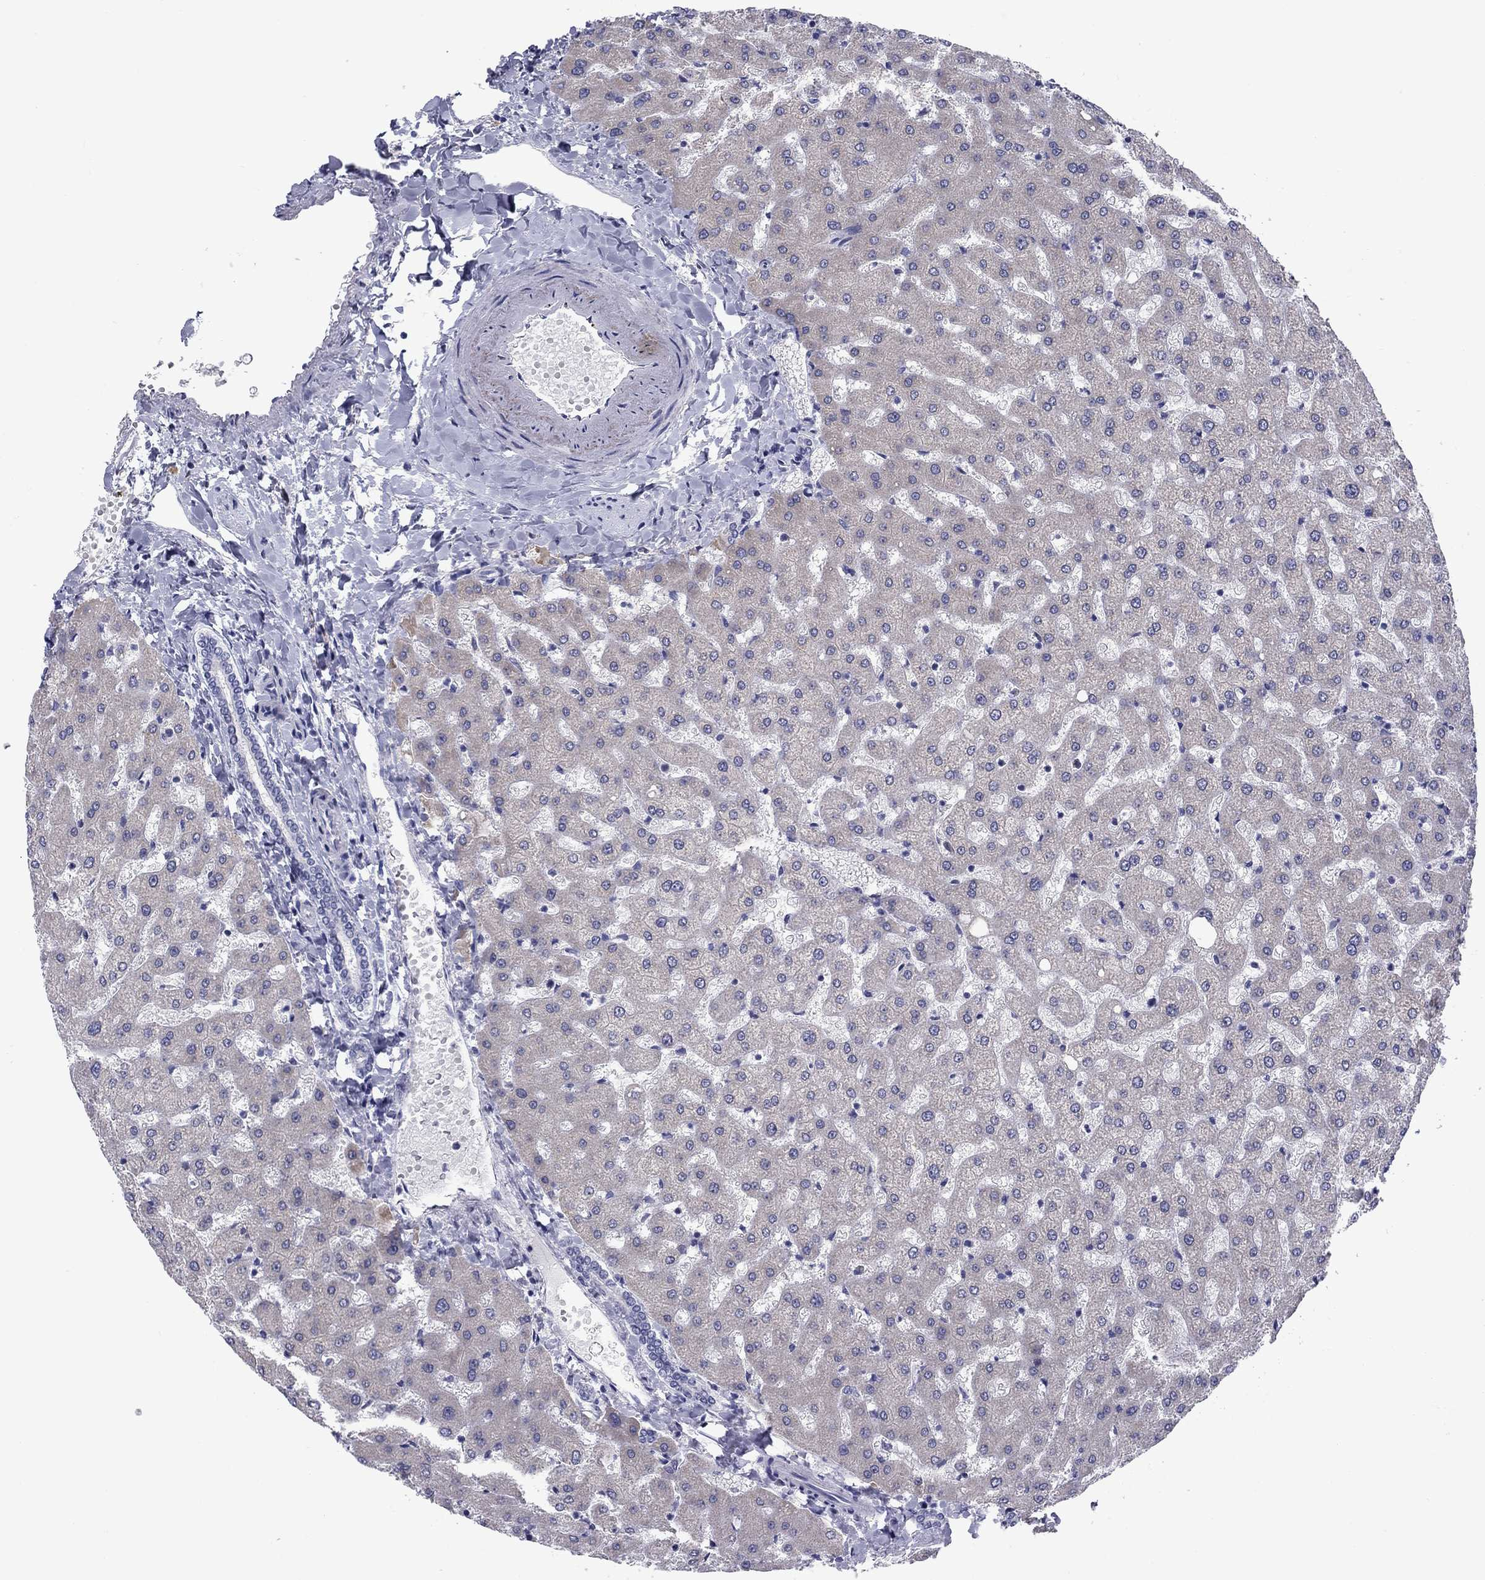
{"staining": {"intensity": "negative", "quantity": "none", "location": "none"}, "tissue": "liver", "cell_type": "Cholangiocytes", "image_type": "normal", "snomed": [{"axis": "morphology", "description": "Normal tissue, NOS"}, {"axis": "topography", "description": "Liver"}], "caption": "Liver was stained to show a protein in brown. There is no significant expression in cholangiocytes. (DAB (3,3'-diaminobenzidine) immunohistochemistry (IHC), high magnification).", "gene": "TMPRSS11A", "patient": {"sex": "female", "age": 50}}